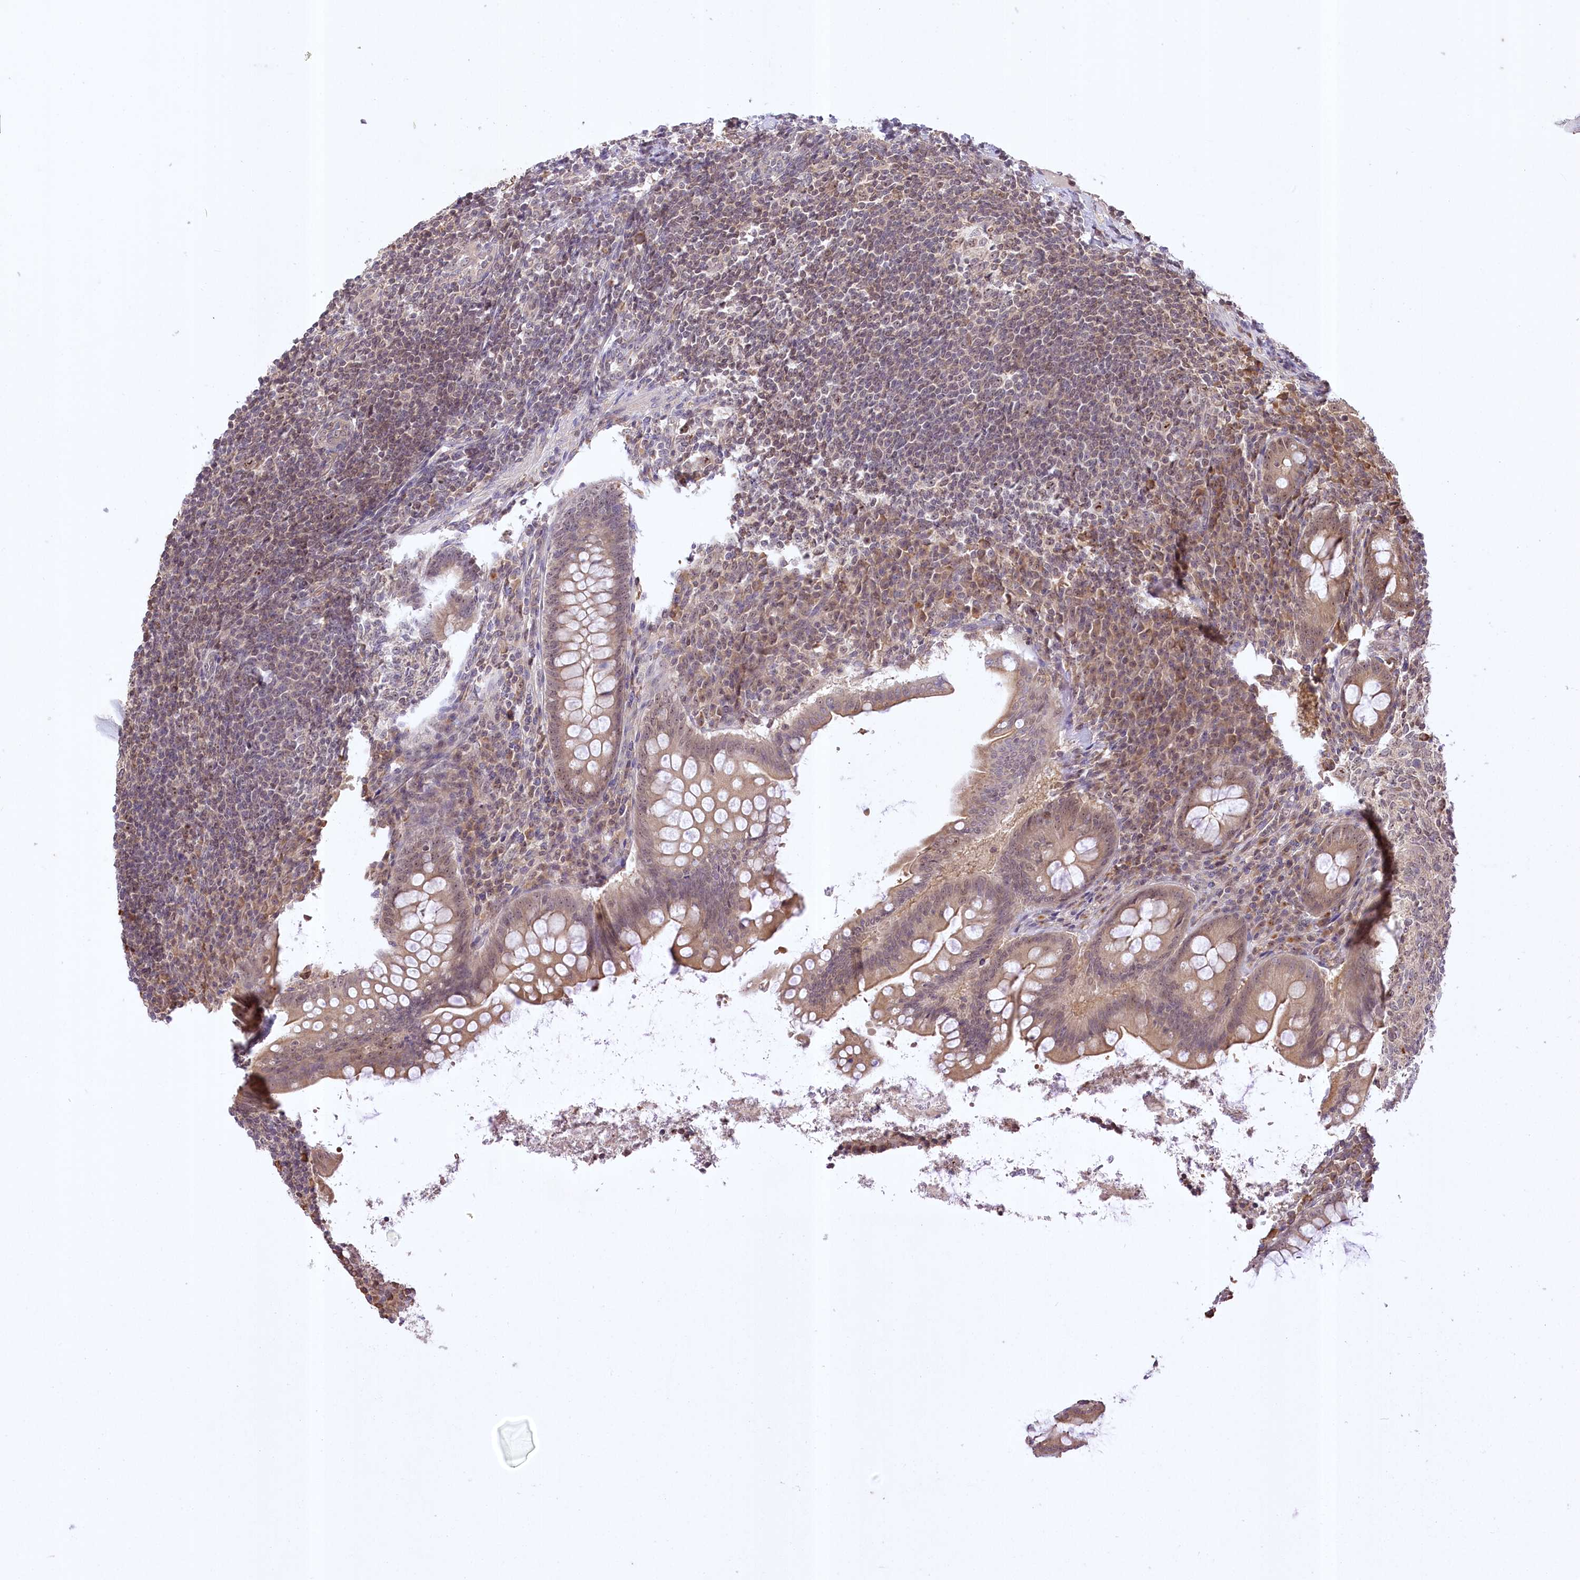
{"staining": {"intensity": "weak", "quantity": ">75%", "location": "cytoplasmic/membranous"}, "tissue": "appendix", "cell_type": "Glandular cells", "image_type": "normal", "snomed": [{"axis": "morphology", "description": "Normal tissue, NOS"}, {"axis": "topography", "description": "Appendix"}], "caption": "This image displays IHC staining of unremarkable appendix, with low weak cytoplasmic/membranous positivity in about >75% of glandular cells.", "gene": "SERGEF", "patient": {"sex": "female", "age": 33}}